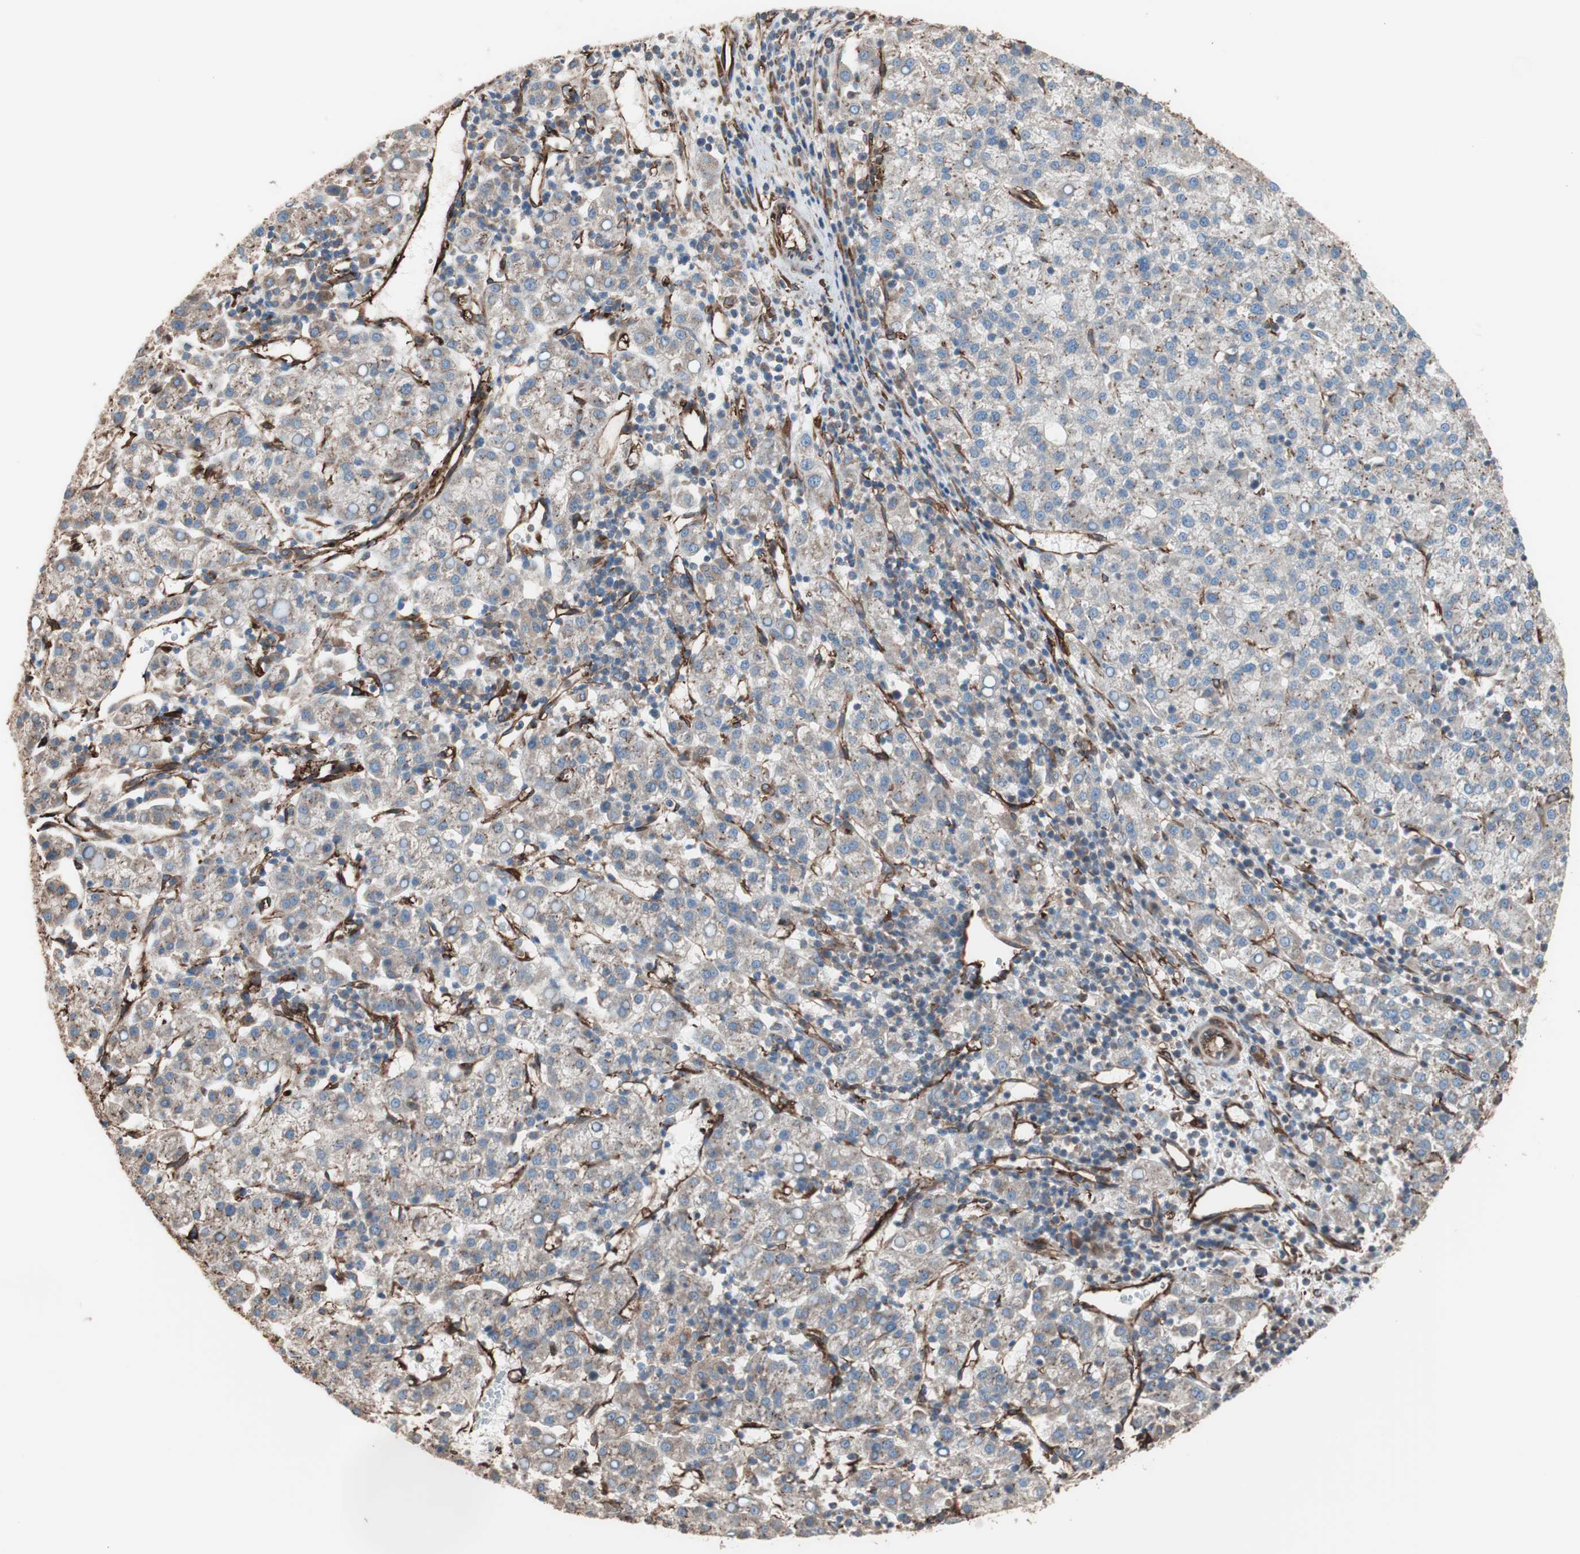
{"staining": {"intensity": "weak", "quantity": ">75%", "location": "cytoplasmic/membranous"}, "tissue": "liver cancer", "cell_type": "Tumor cells", "image_type": "cancer", "snomed": [{"axis": "morphology", "description": "Carcinoma, Hepatocellular, NOS"}, {"axis": "topography", "description": "Liver"}], "caption": "Immunohistochemistry of liver cancer (hepatocellular carcinoma) demonstrates low levels of weak cytoplasmic/membranous positivity in approximately >75% of tumor cells. (IHC, brightfield microscopy, high magnification).", "gene": "GPSM2", "patient": {"sex": "female", "age": 58}}